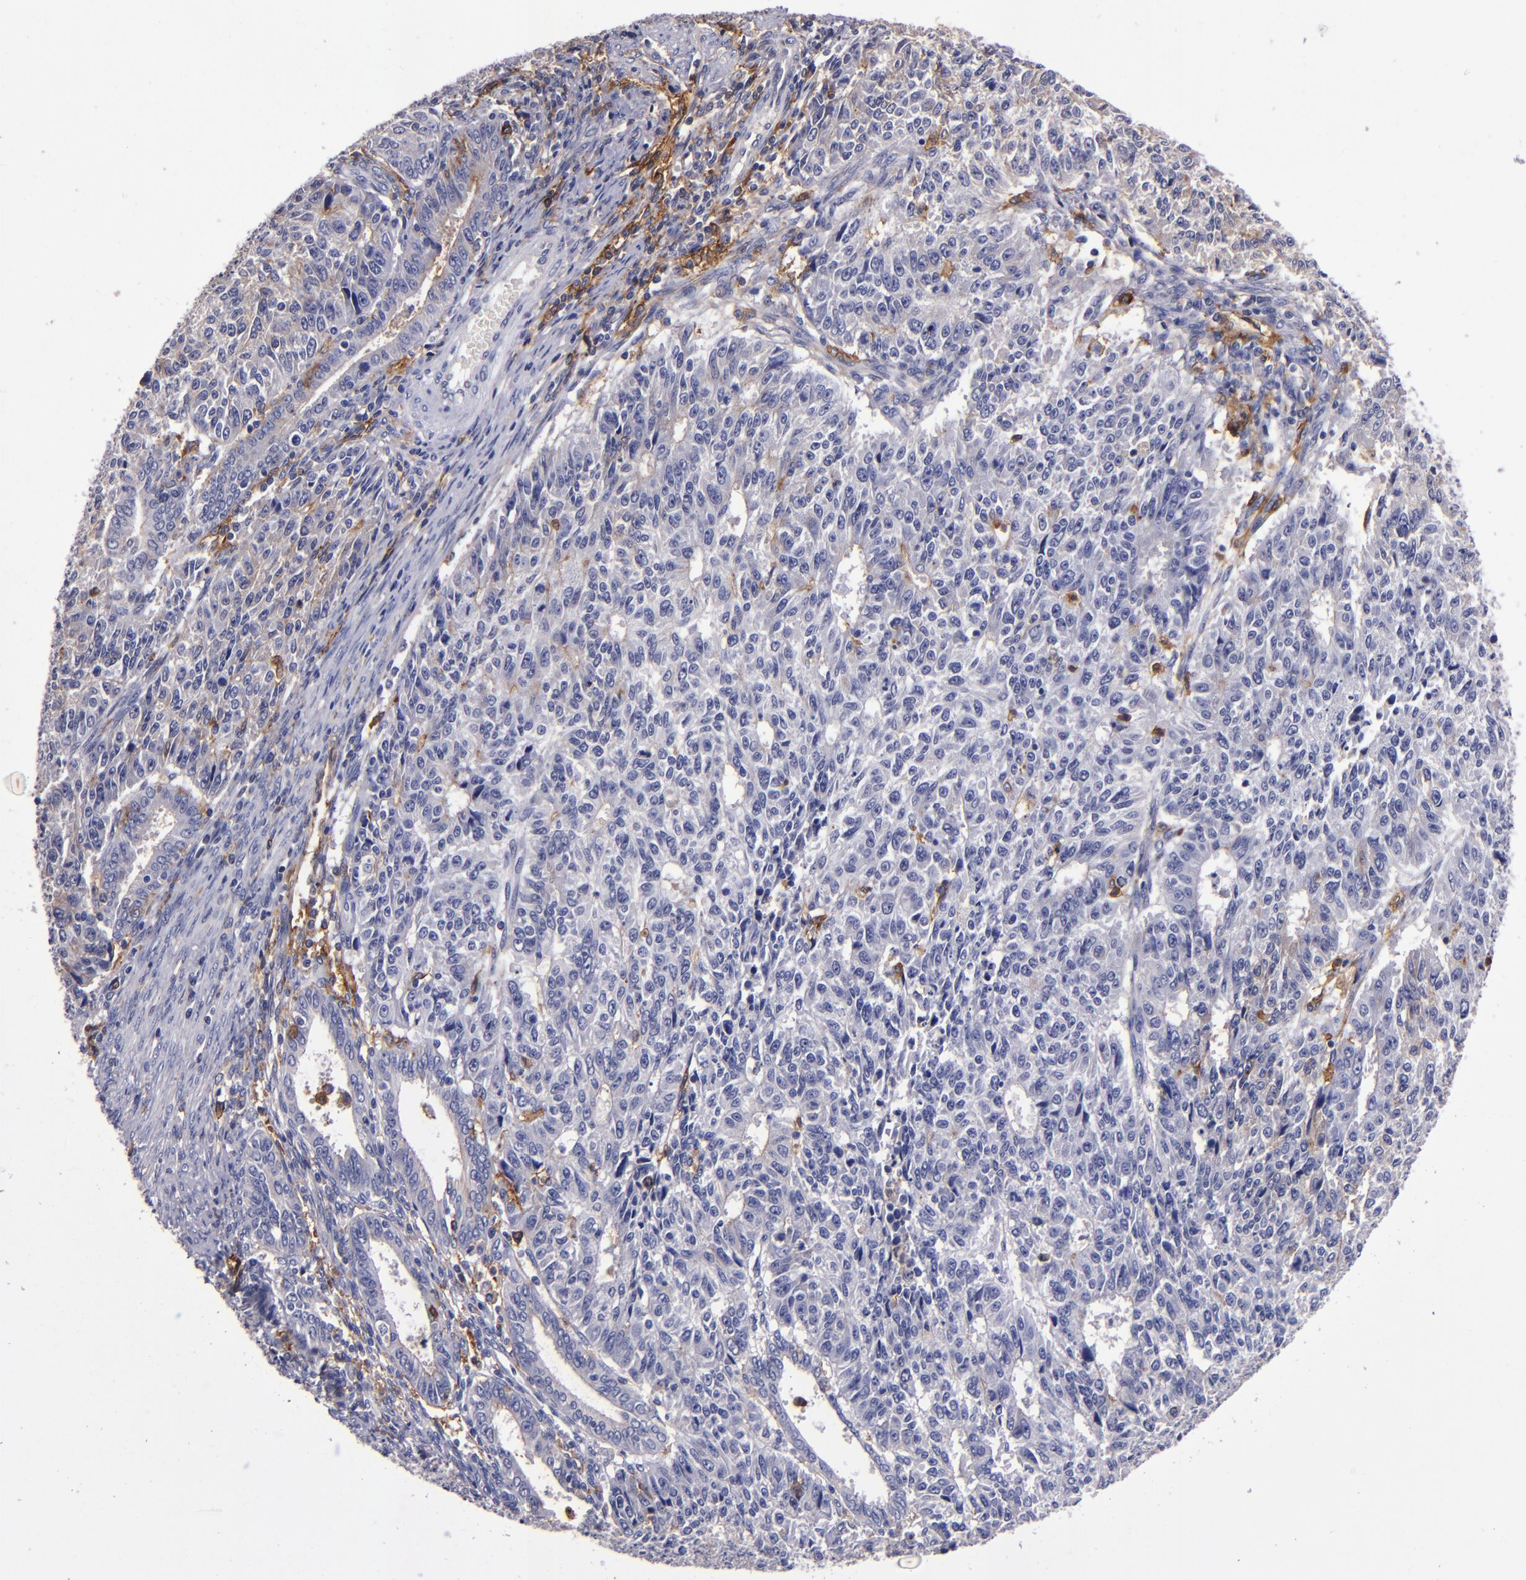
{"staining": {"intensity": "moderate", "quantity": "<25%", "location": "cytoplasmic/membranous"}, "tissue": "endometrial cancer", "cell_type": "Tumor cells", "image_type": "cancer", "snomed": [{"axis": "morphology", "description": "Adenocarcinoma, NOS"}, {"axis": "topography", "description": "Endometrium"}], "caption": "Tumor cells show moderate cytoplasmic/membranous expression in about <25% of cells in adenocarcinoma (endometrial).", "gene": "SIRPA", "patient": {"sex": "female", "age": 42}}